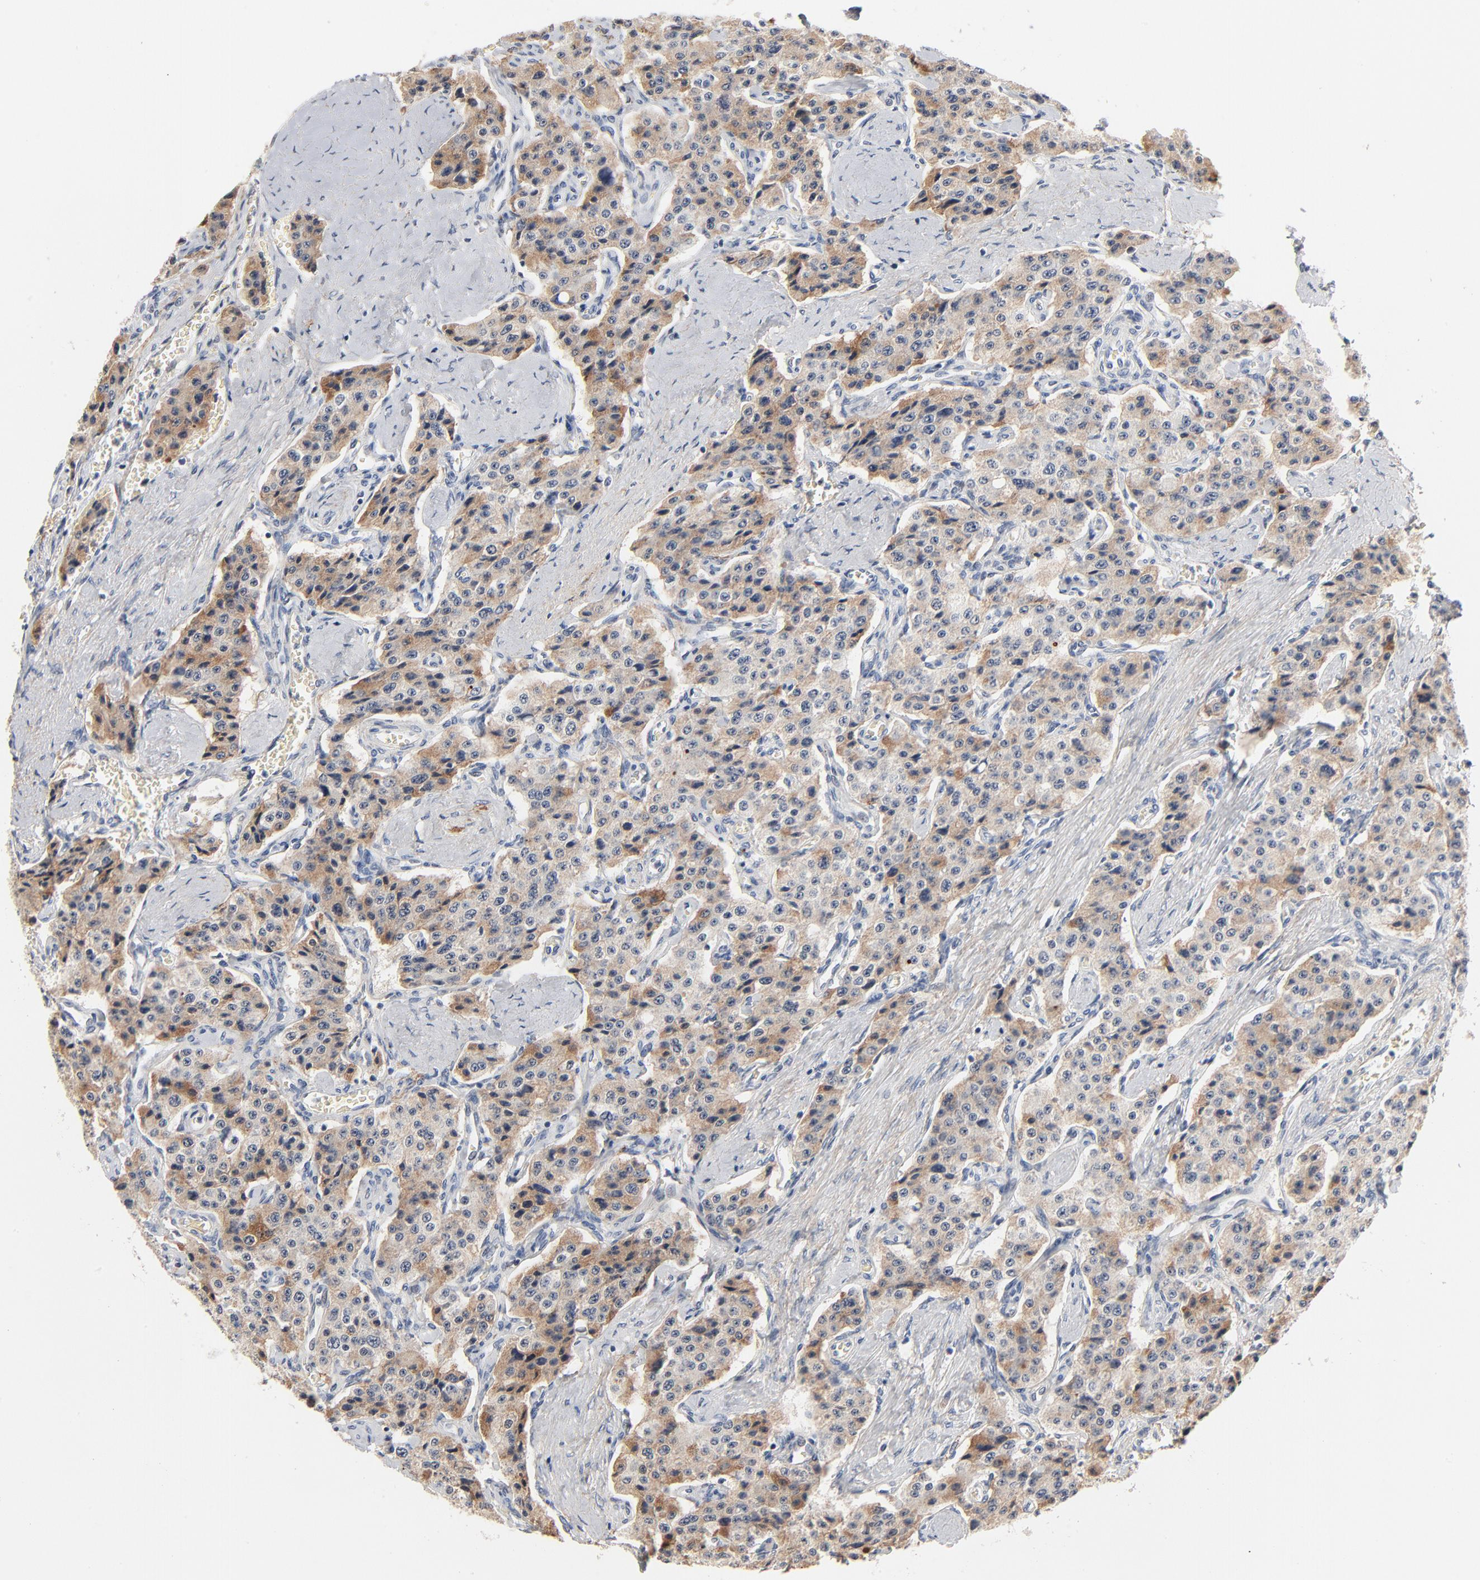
{"staining": {"intensity": "weak", "quantity": "25%-75%", "location": "cytoplasmic/membranous"}, "tissue": "carcinoid", "cell_type": "Tumor cells", "image_type": "cancer", "snomed": [{"axis": "morphology", "description": "Carcinoid, malignant, NOS"}, {"axis": "topography", "description": "Small intestine"}], "caption": "This image exhibits malignant carcinoid stained with immunohistochemistry (IHC) to label a protein in brown. The cytoplasmic/membranous of tumor cells show weak positivity for the protein. Nuclei are counter-stained blue.", "gene": "SERPINA4", "patient": {"sex": "male", "age": 52}}